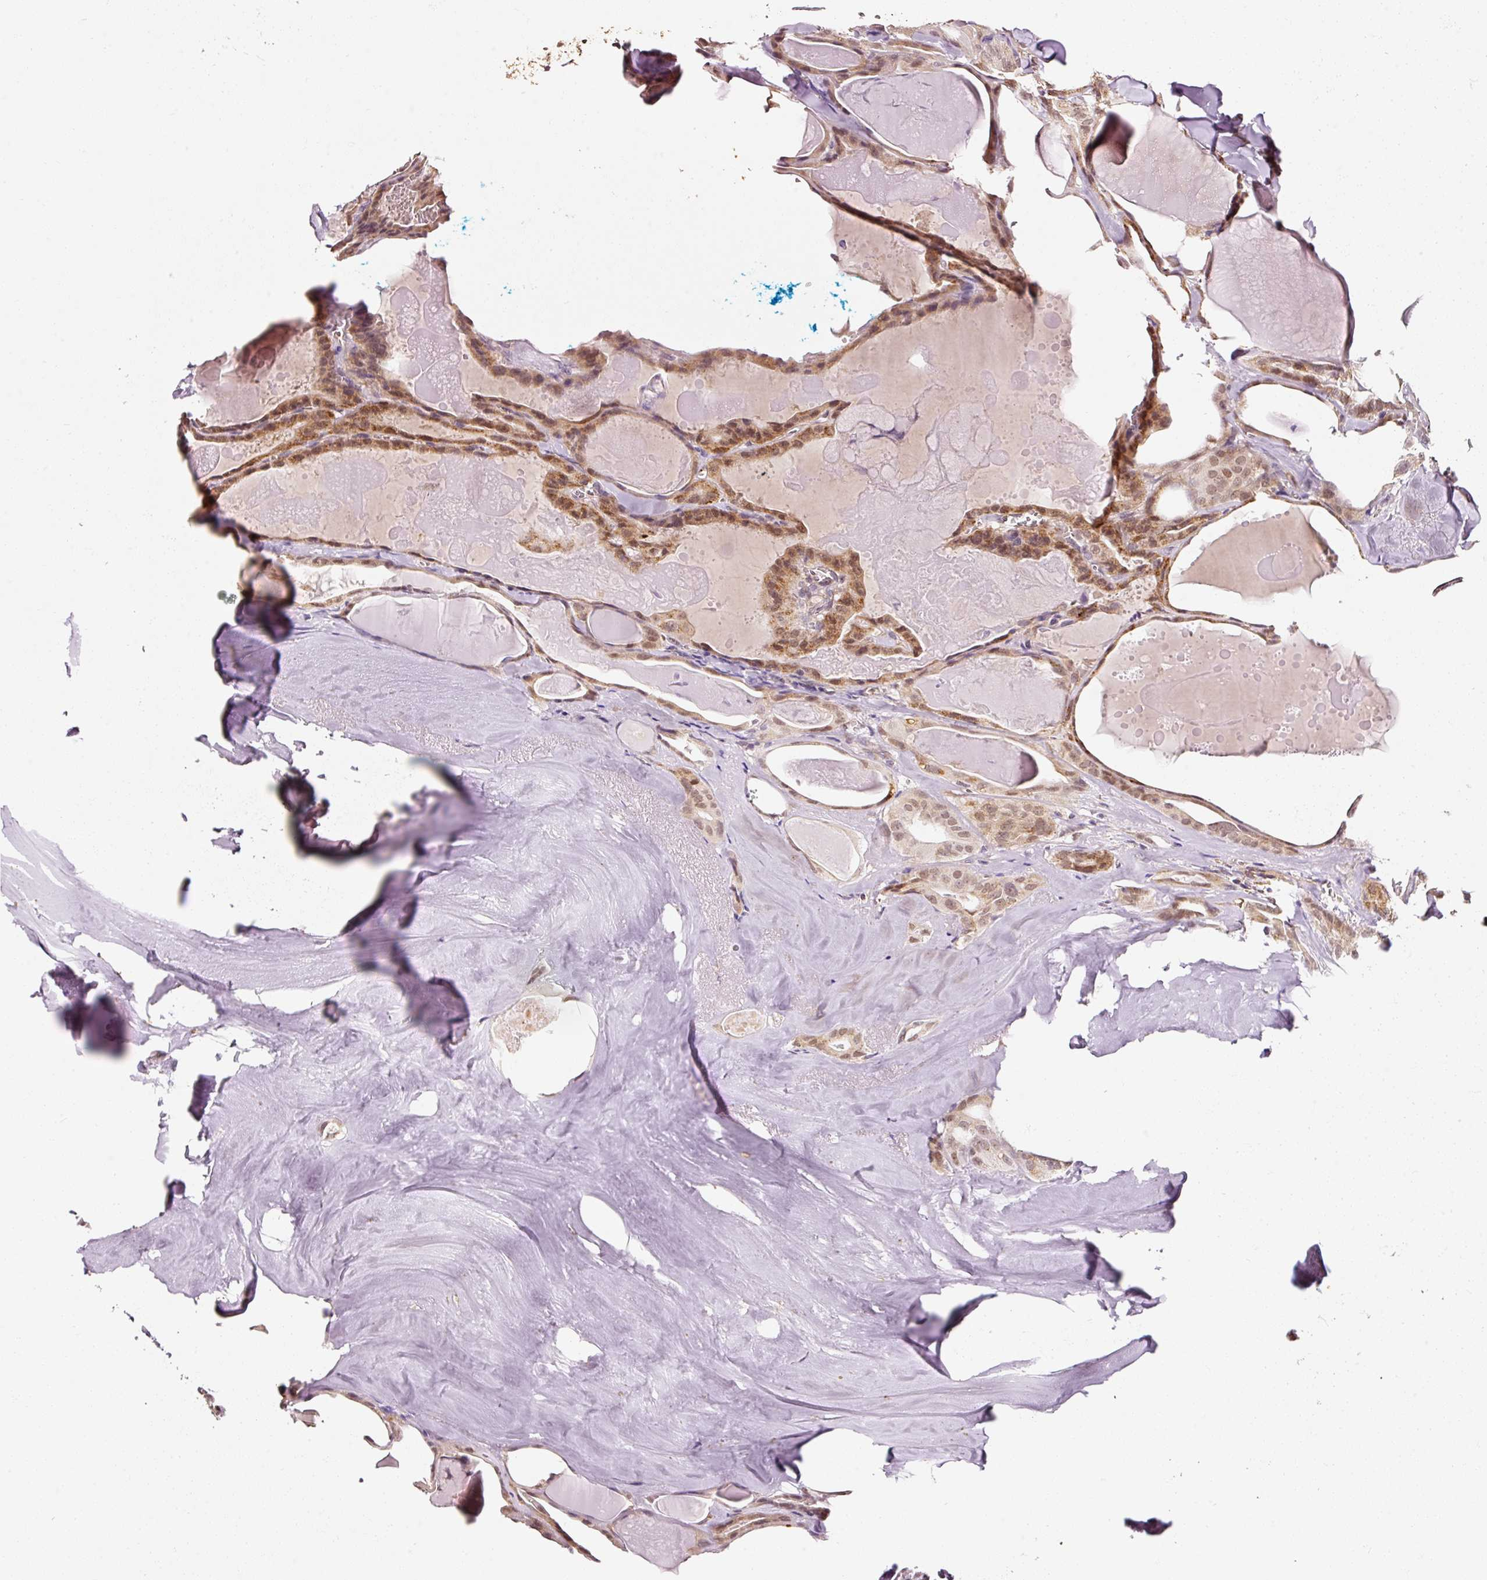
{"staining": {"intensity": "moderate", "quantity": ">75%", "location": "cytoplasmic/membranous,nuclear"}, "tissue": "thyroid cancer", "cell_type": "Tumor cells", "image_type": "cancer", "snomed": [{"axis": "morphology", "description": "Papillary adenocarcinoma, NOS"}, {"axis": "topography", "description": "Thyroid gland"}], "caption": "The photomicrograph exhibits a brown stain indicating the presence of a protein in the cytoplasmic/membranous and nuclear of tumor cells in thyroid cancer (papillary adenocarcinoma).", "gene": "ZNF460", "patient": {"sex": "male", "age": 52}}